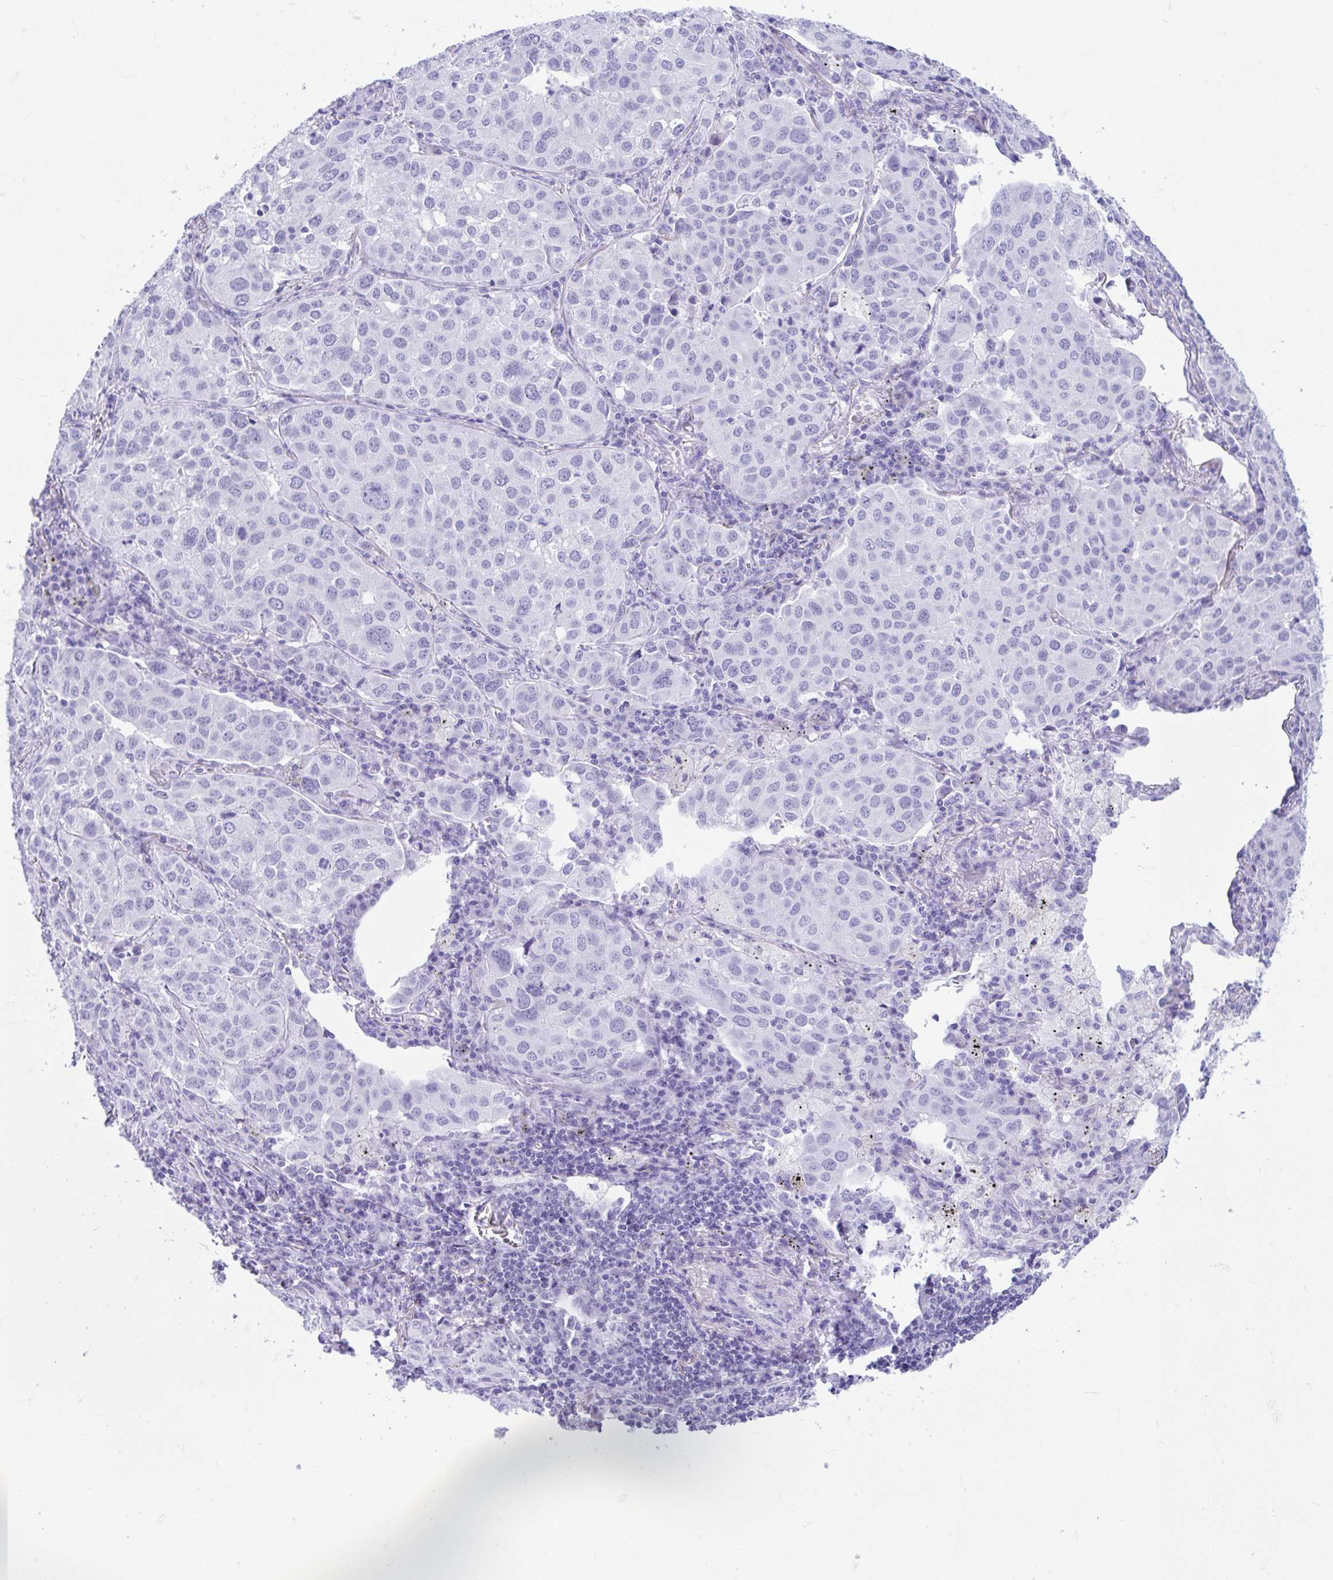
{"staining": {"intensity": "negative", "quantity": "none", "location": "none"}, "tissue": "lung cancer", "cell_type": "Tumor cells", "image_type": "cancer", "snomed": [{"axis": "morphology", "description": "Adenocarcinoma, NOS"}, {"axis": "morphology", "description": "Adenocarcinoma, metastatic, NOS"}, {"axis": "topography", "description": "Lymph node"}, {"axis": "topography", "description": "Lung"}], "caption": "Immunohistochemistry image of neoplastic tissue: metastatic adenocarcinoma (lung) stained with DAB demonstrates no significant protein positivity in tumor cells. (Stains: DAB (3,3'-diaminobenzidine) immunohistochemistry (IHC) with hematoxylin counter stain, Microscopy: brightfield microscopy at high magnification).", "gene": "TMEM35A", "patient": {"sex": "female", "age": 65}}